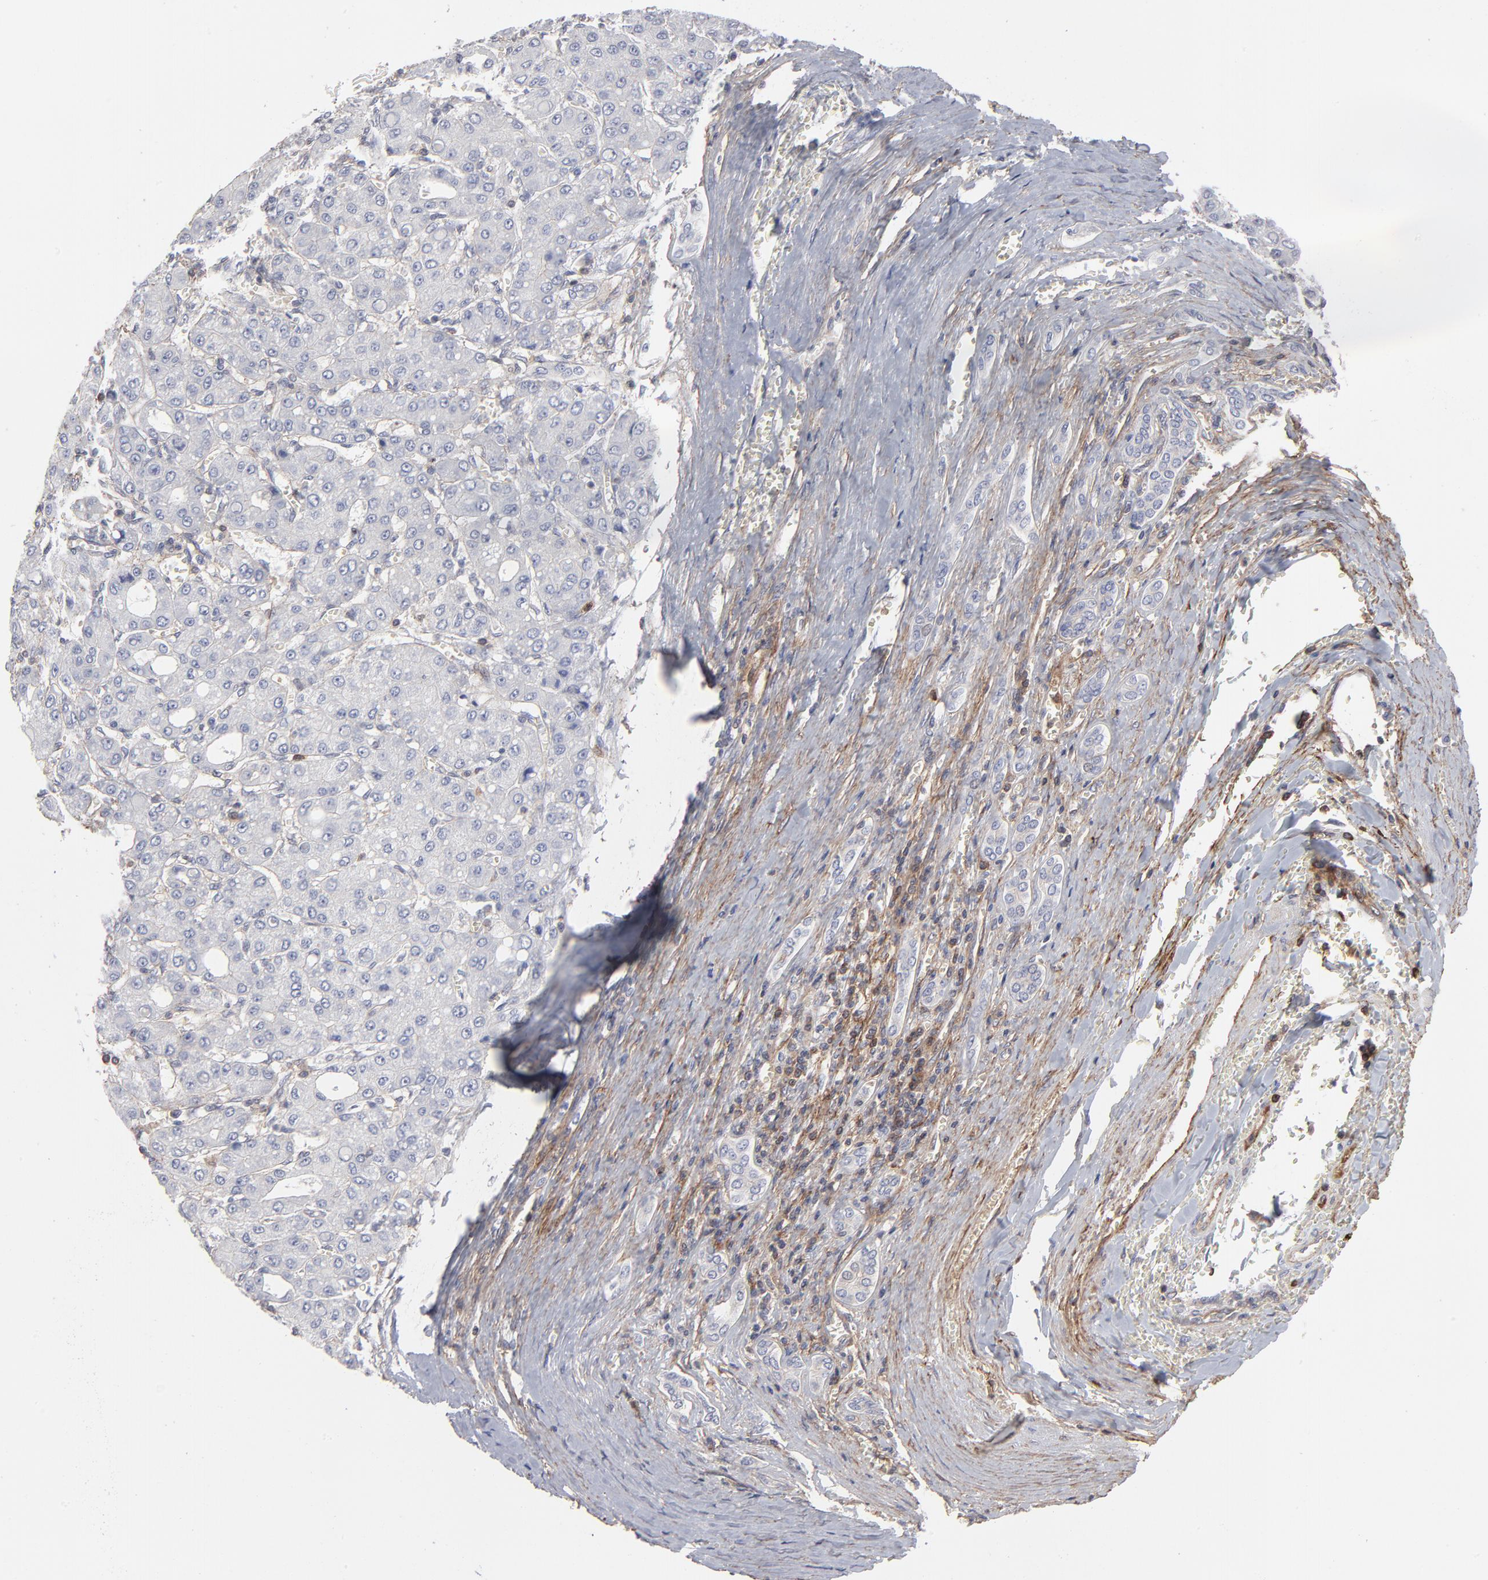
{"staining": {"intensity": "negative", "quantity": "none", "location": "none"}, "tissue": "liver cancer", "cell_type": "Tumor cells", "image_type": "cancer", "snomed": [{"axis": "morphology", "description": "Carcinoma, Hepatocellular, NOS"}, {"axis": "topography", "description": "Liver"}], "caption": "Immunohistochemistry (IHC) photomicrograph of neoplastic tissue: human liver hepatocellular carcinoma stained with DAB (3,3'-diaminobenzidine) displays no significant protein expression in tumor cells.", "gene": "PXN", "patient": {"sex": "male", "age": 69}}